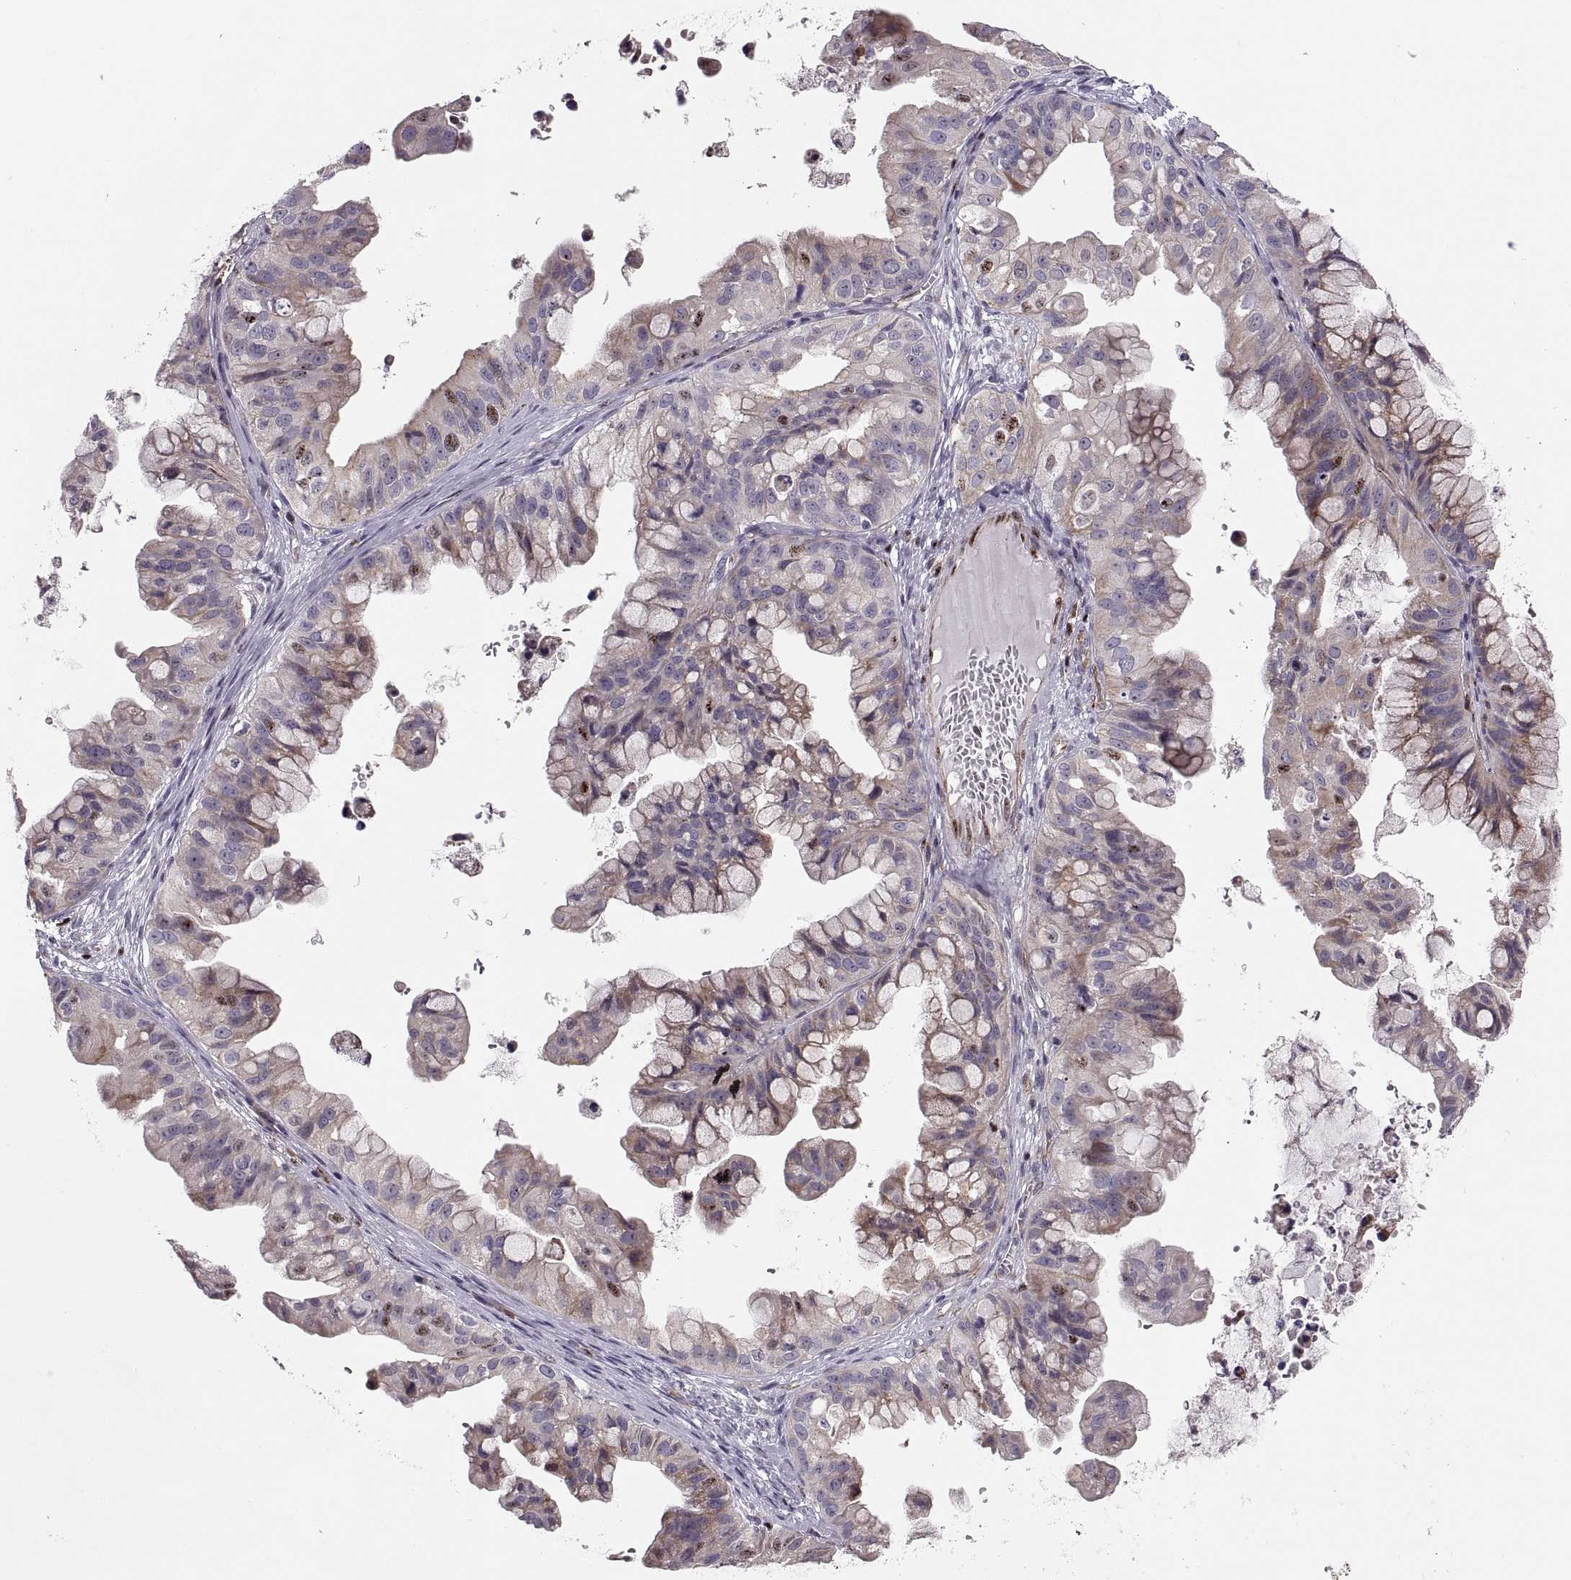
{"staining": {"intensity": "moderate", "quantity": "<25%", "location": "cytoplasmic/membranous,nuclear"}, "tissue": "ovarian cancer", "cell_type": "Tumor cells", "image_type": "cancer", "snomed": [{"axis": "morphology", "description": "Cystadenocarcinoma, mucinous, NOS"}, {"axis": "topography", "description": "Ovary"}], "caption": "Protein expression analysis of human ovarian mucinous cystadenocarcinoma reveals moderate cytoplasmic/membranous and nuclear positivity in approximately <25% of tumor cells.", "gene": "ZCCHC17", "patient": {"sex": "female", "age": 76}}